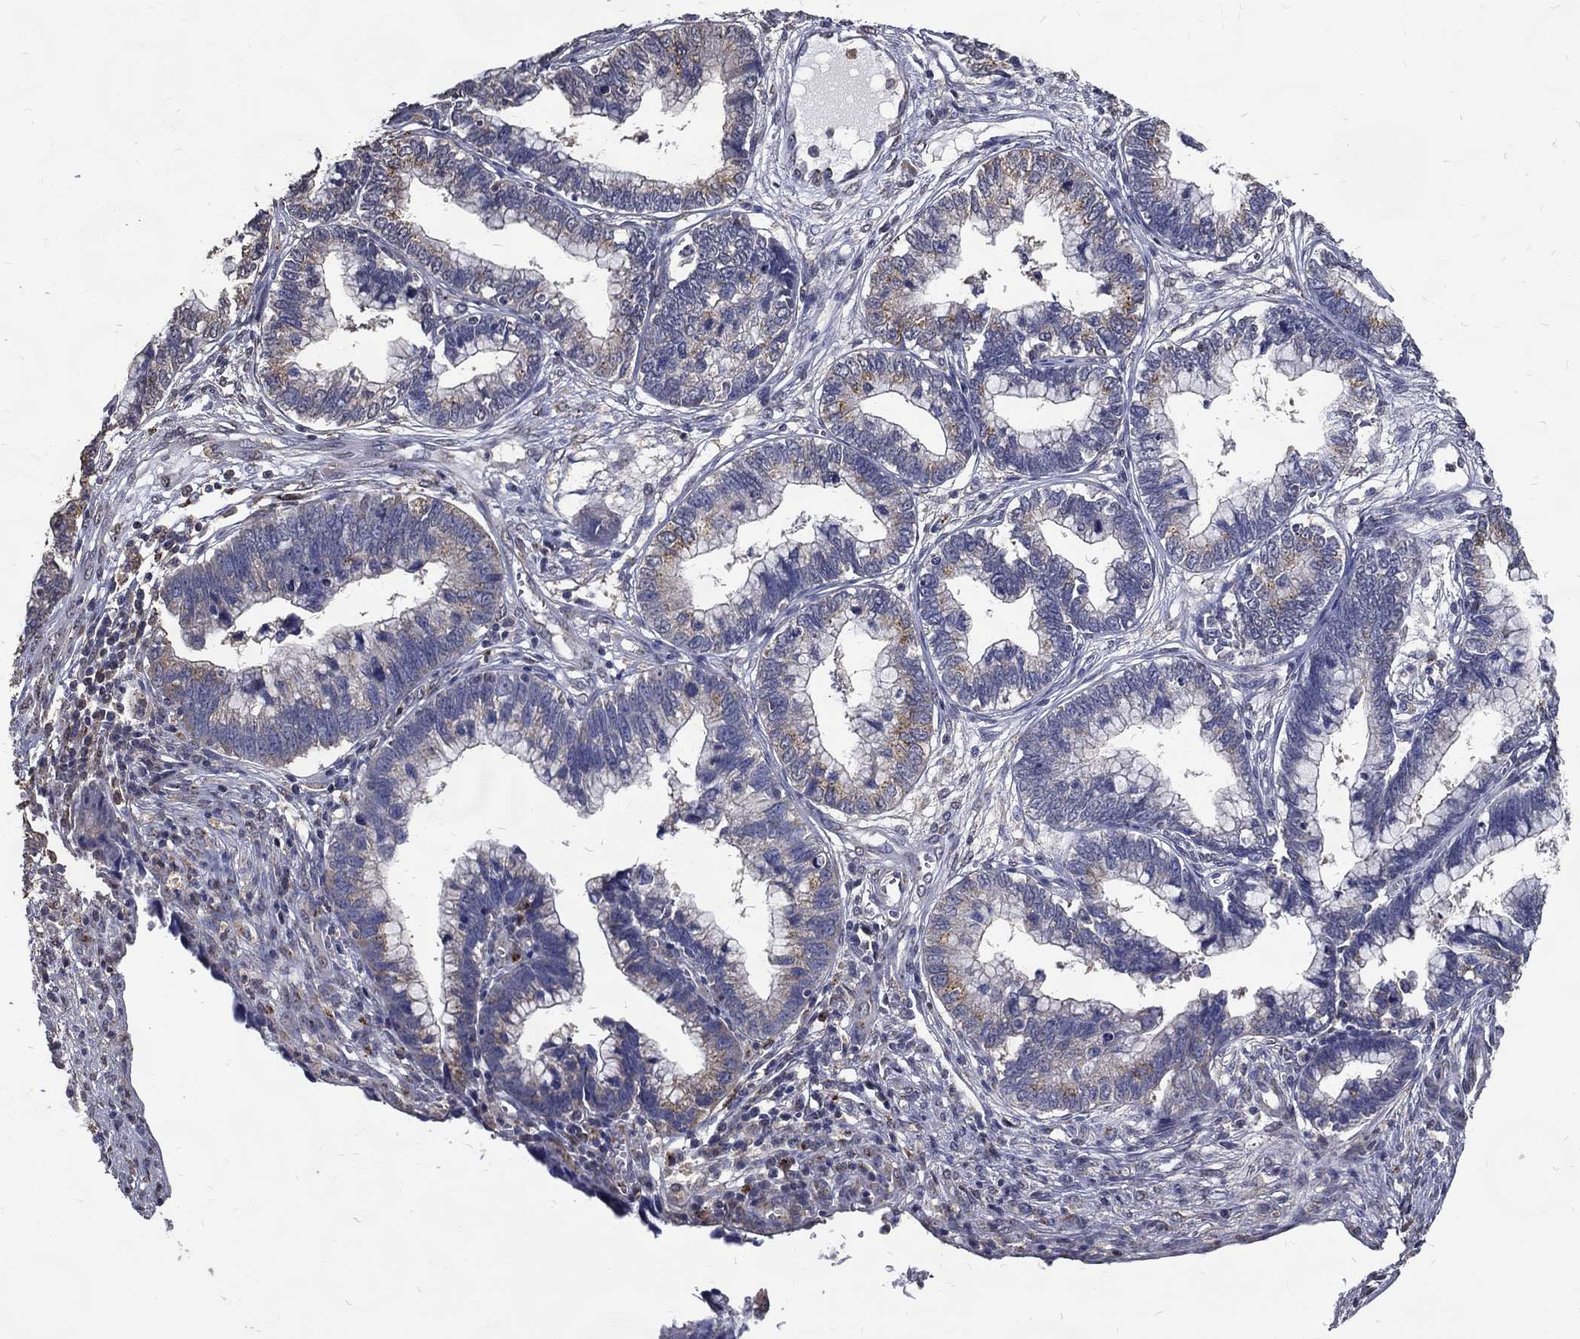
{"staining": {"intensity": "weak", "quantity": "25%-75%", "location": "cytoplasmic/membranous"}, "tissue": "cervical cancer", "cell_type": "Tumor cells", "image_type": "cancer", "snomed": [{"axis": "morphology", "description": "Adenocarcinoma, NOS"}, {"axis": "topography", "description": "Cervix"}], "caption": "Adenocarcinoma (cervical) was stained to show a protein in brown. There is low levels of weak cytoplasmic/membranous positivity in approximately 25%-75% of tumor cells.", "gene": "GPR183", "patient": {"sex": "female", "age": 44}}